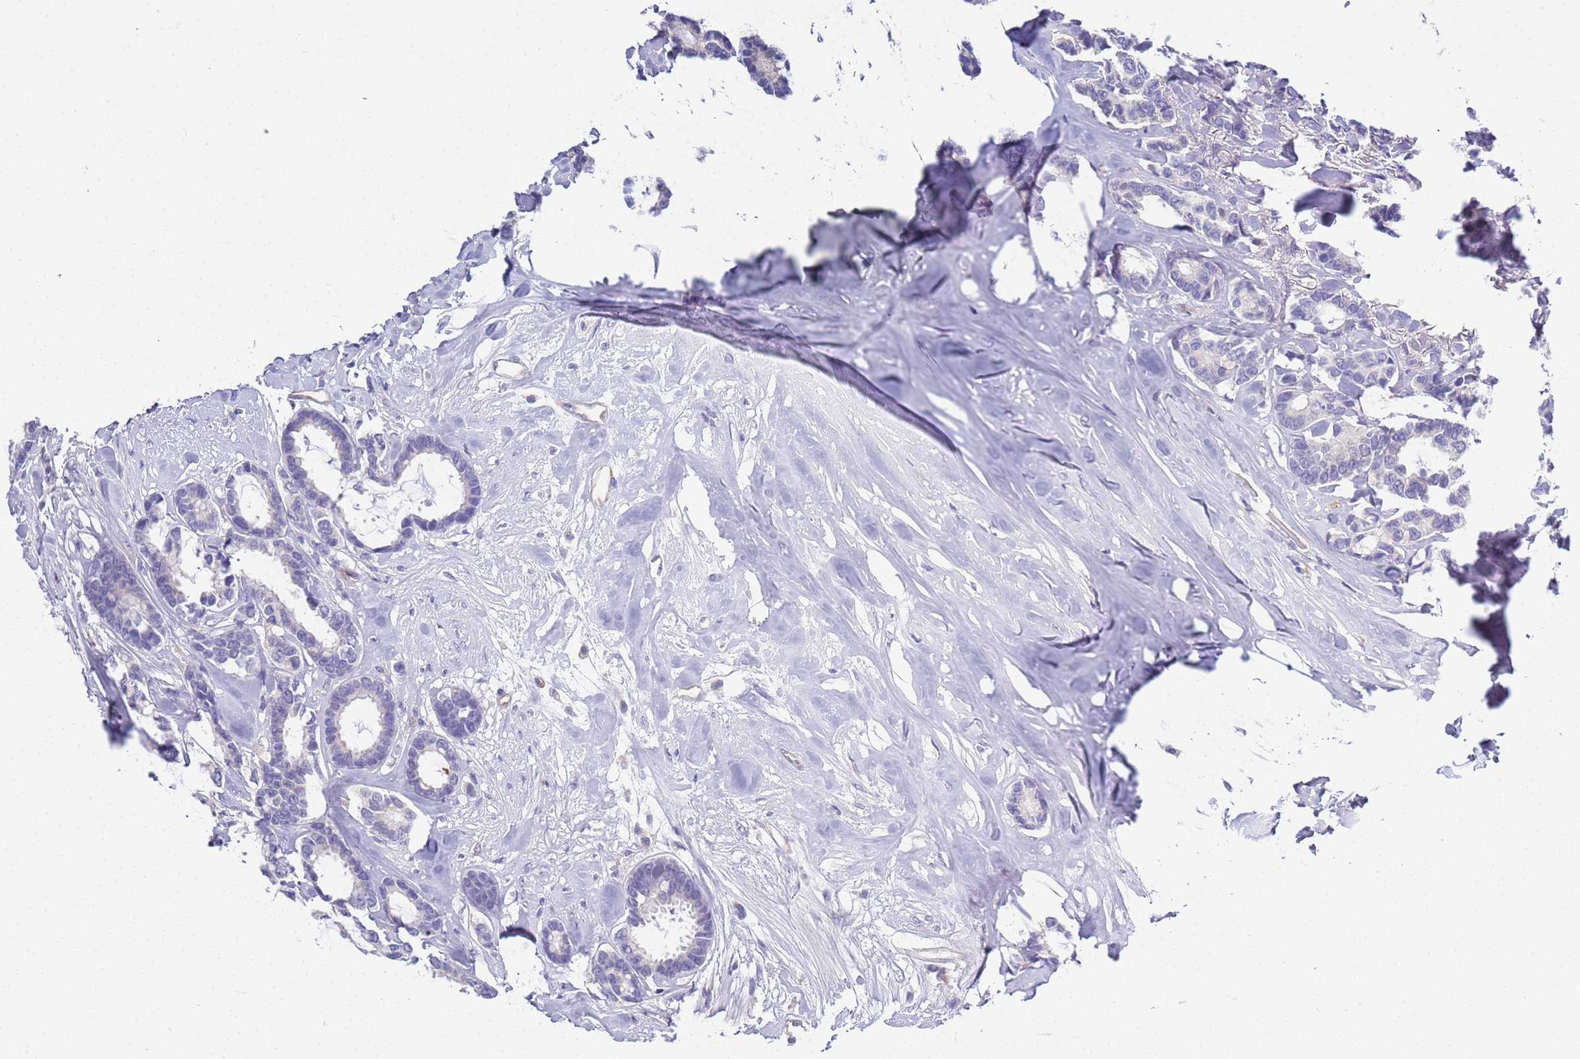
{"staining": {"intensity": "negative", "quantity": "none", "location": "none"}, "tissue": "breast cancer", "cell_type": "Tumor cells", "image_type": "cancer", "snomed": [{"axis": "morphology", "description": "Duct carcinoma"}, {"axis": "topography", "description": "Breast"}], "caption": "Immunohistochemical staining of breast infiltrating ductal carcinoma shows no significant expression in tumor cells.", "gene": "BRMS1L", "patient": {"sex": "female", "age": 87}}